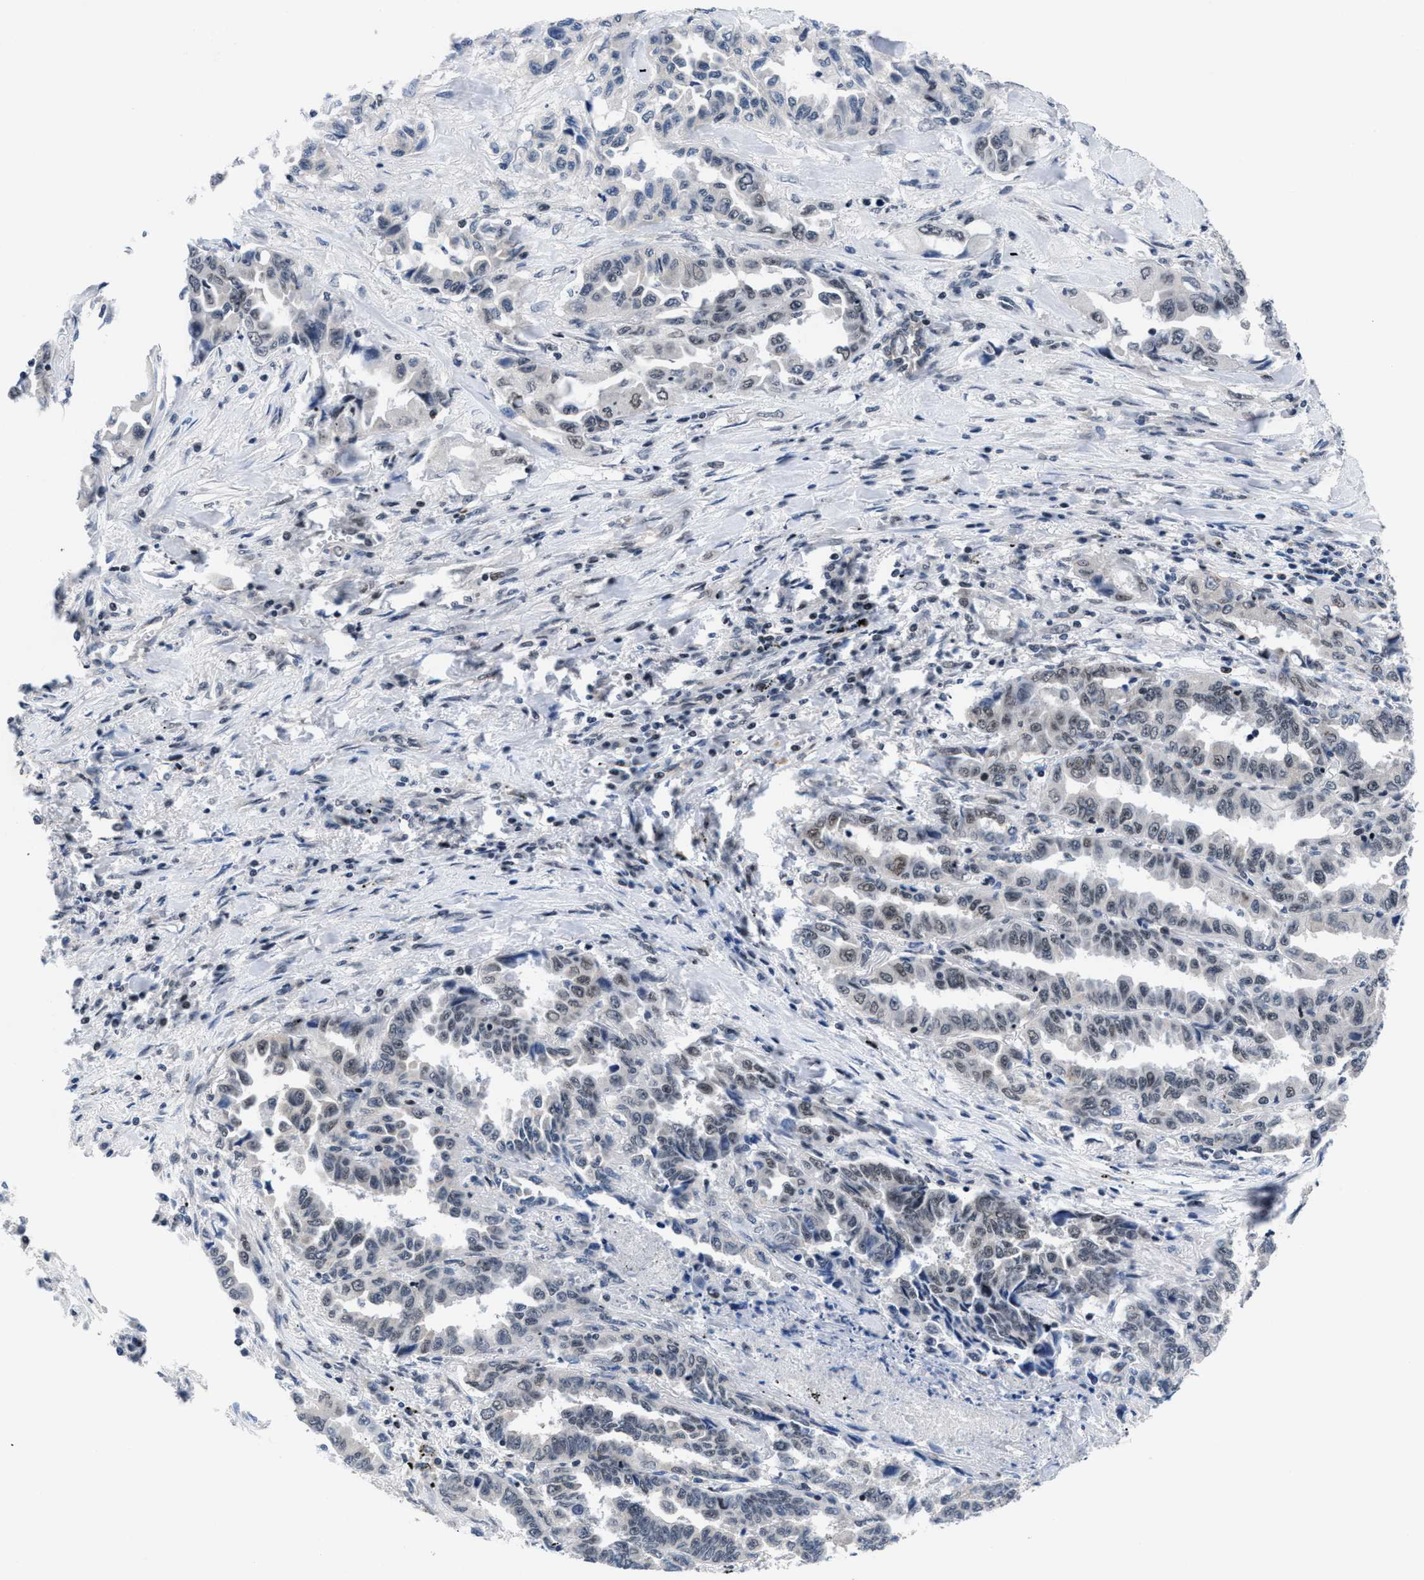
{"staining": {"intensity": "weak", "quantity": "<25%", "location": "nuclear"}, "tissue": "lung cancer", "cell_type": "Tumor cells", "image_type": "cancer", "snomed": [{"axis": "morphology", "description": "Adenocarcinoma, NOS"}, {"axis": "topography", "description": "Lung"}], "caption": "Photomicrograph shows no protein staining in tumor cells of lung adenocarcinoma tissue.", "gene": "WDR81", "patient": {"sex": "female", "age": 51}}